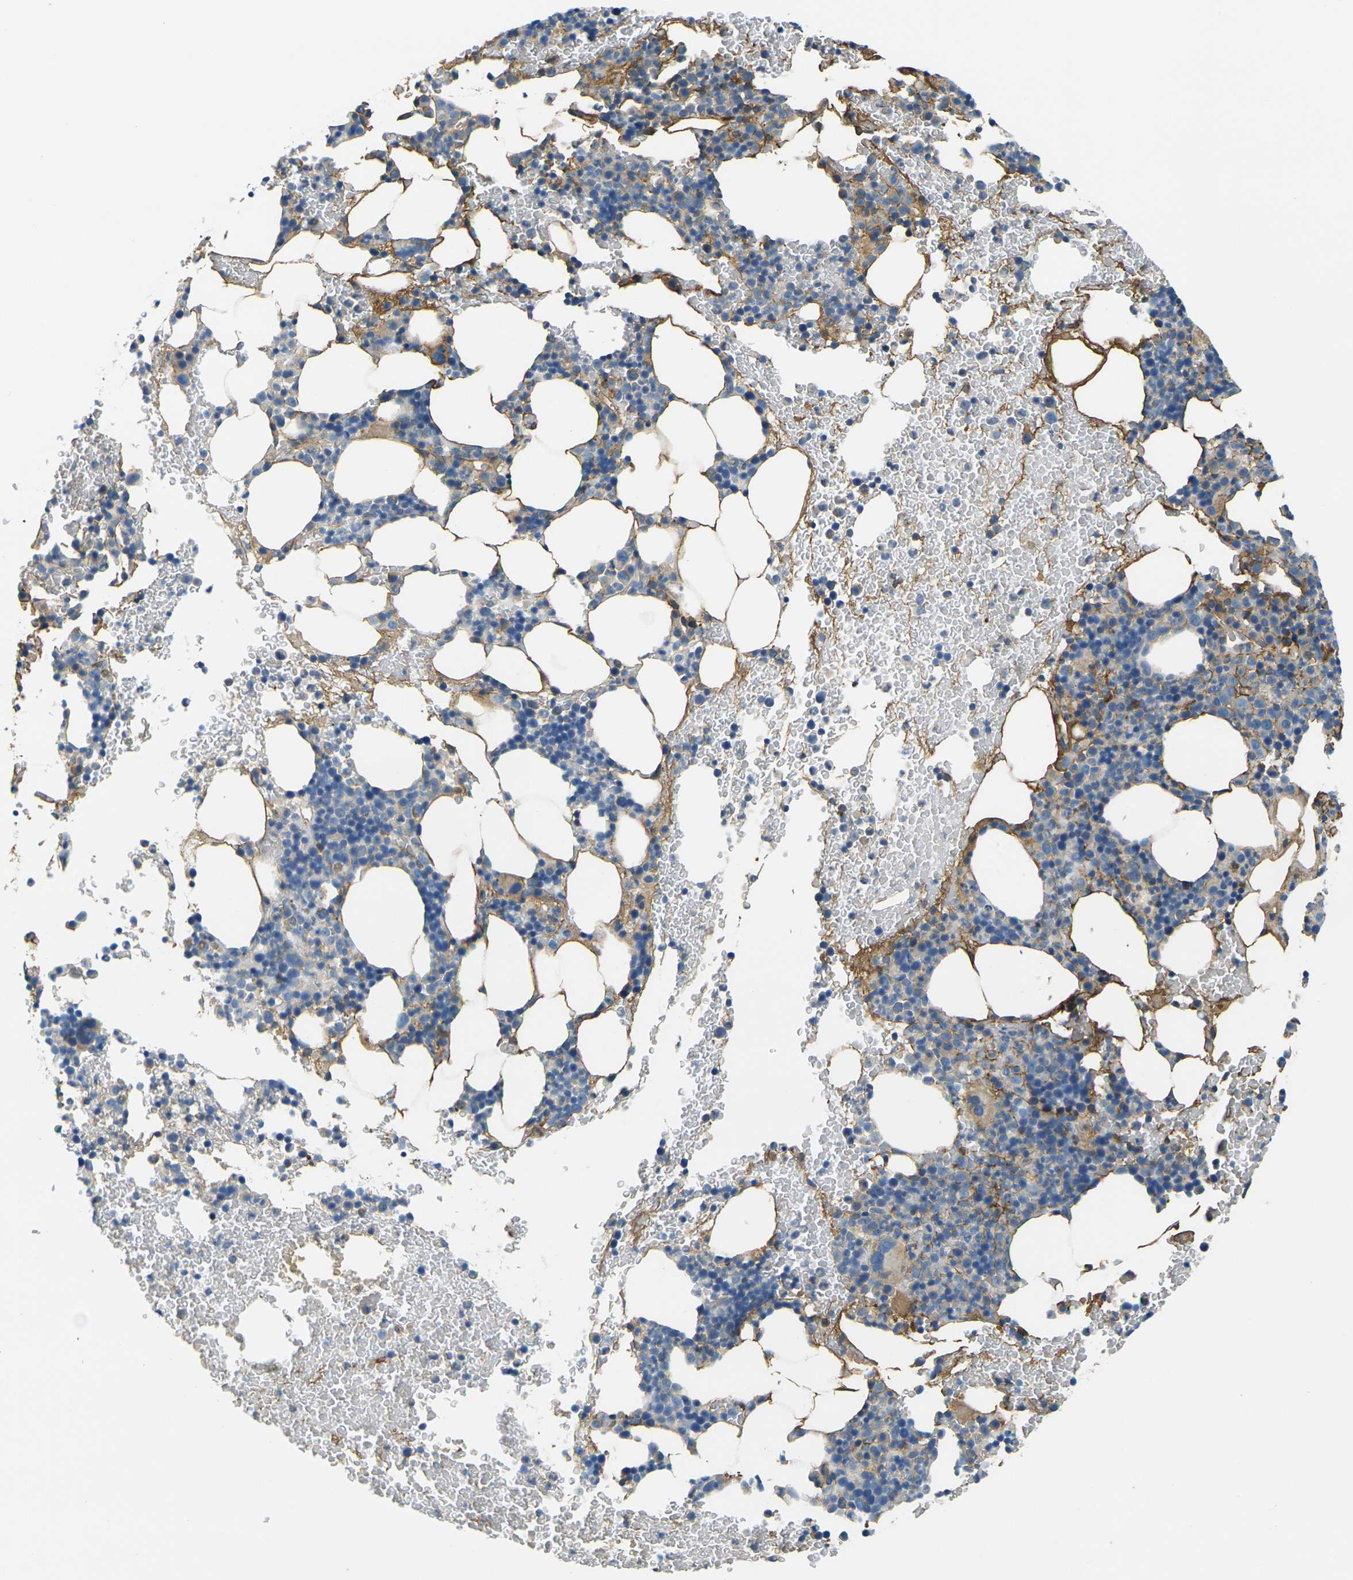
{"staining": {"intensity": "moderate", "quantity": "<25%", "location": "cytoplasmic/membranous"}, "tissue": "bone marrow", "cell_type": "Hematopoietic cells", "image_type": "normal", "snomed": [{"axis": "morphology", "description": "Normal tissue, NOS"}, {"axis": "morphology", "description": "Inflammation, NOS"}, {"axis": "topography", "description": "Bone marrow"}], "caption": "Bone marrow stained for a protein demonstrates moderate cytoplasmic/membranous positivity in hematopoietic cells. Immunohistochemistry (ihc) stains the protein in brown and the nuclei are stained blue.", "gene": "PLCD1", "patient": {"sex": "female", "age": 70}}